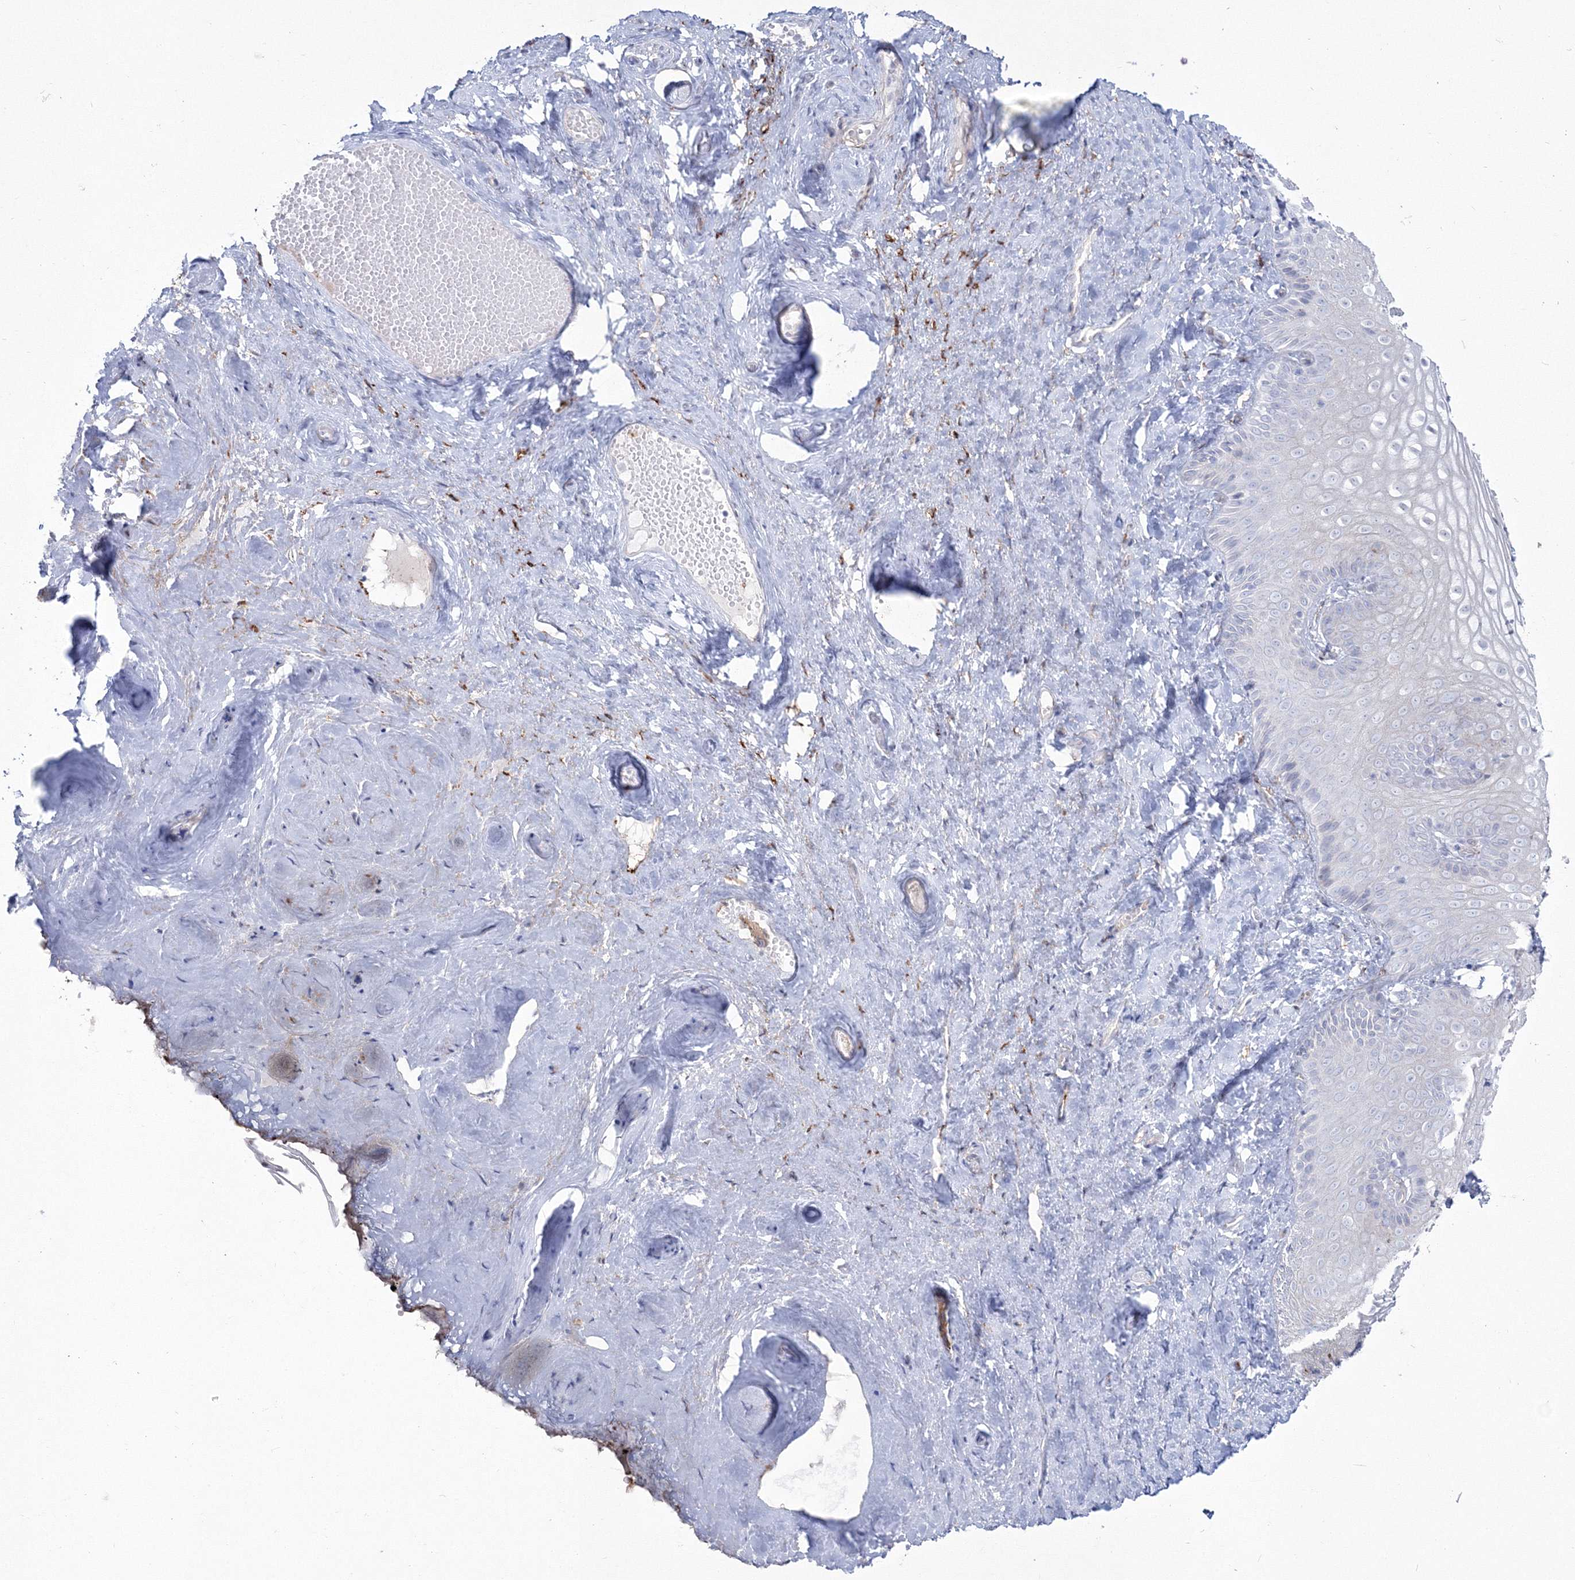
{"staining": {"intensity": "negative", "quantity": "none", "location": "none"}, "tissue": "vagina", "cell_type": "Squamous epithelial cells", "image_type": "normal", "snomed": [{"axis": "morphology", "description": "Normal tissue, NOS"}, {"axis": "topography", "description": "Vagina"}, {"axis": "topography", "description": "Cervix"}], "caption": "Vagina stained for a protein using IHC reveals no staining squamous epithelial cells.", "gene": "HYAL2", "patient": {"sex": "female", "age": 40}}